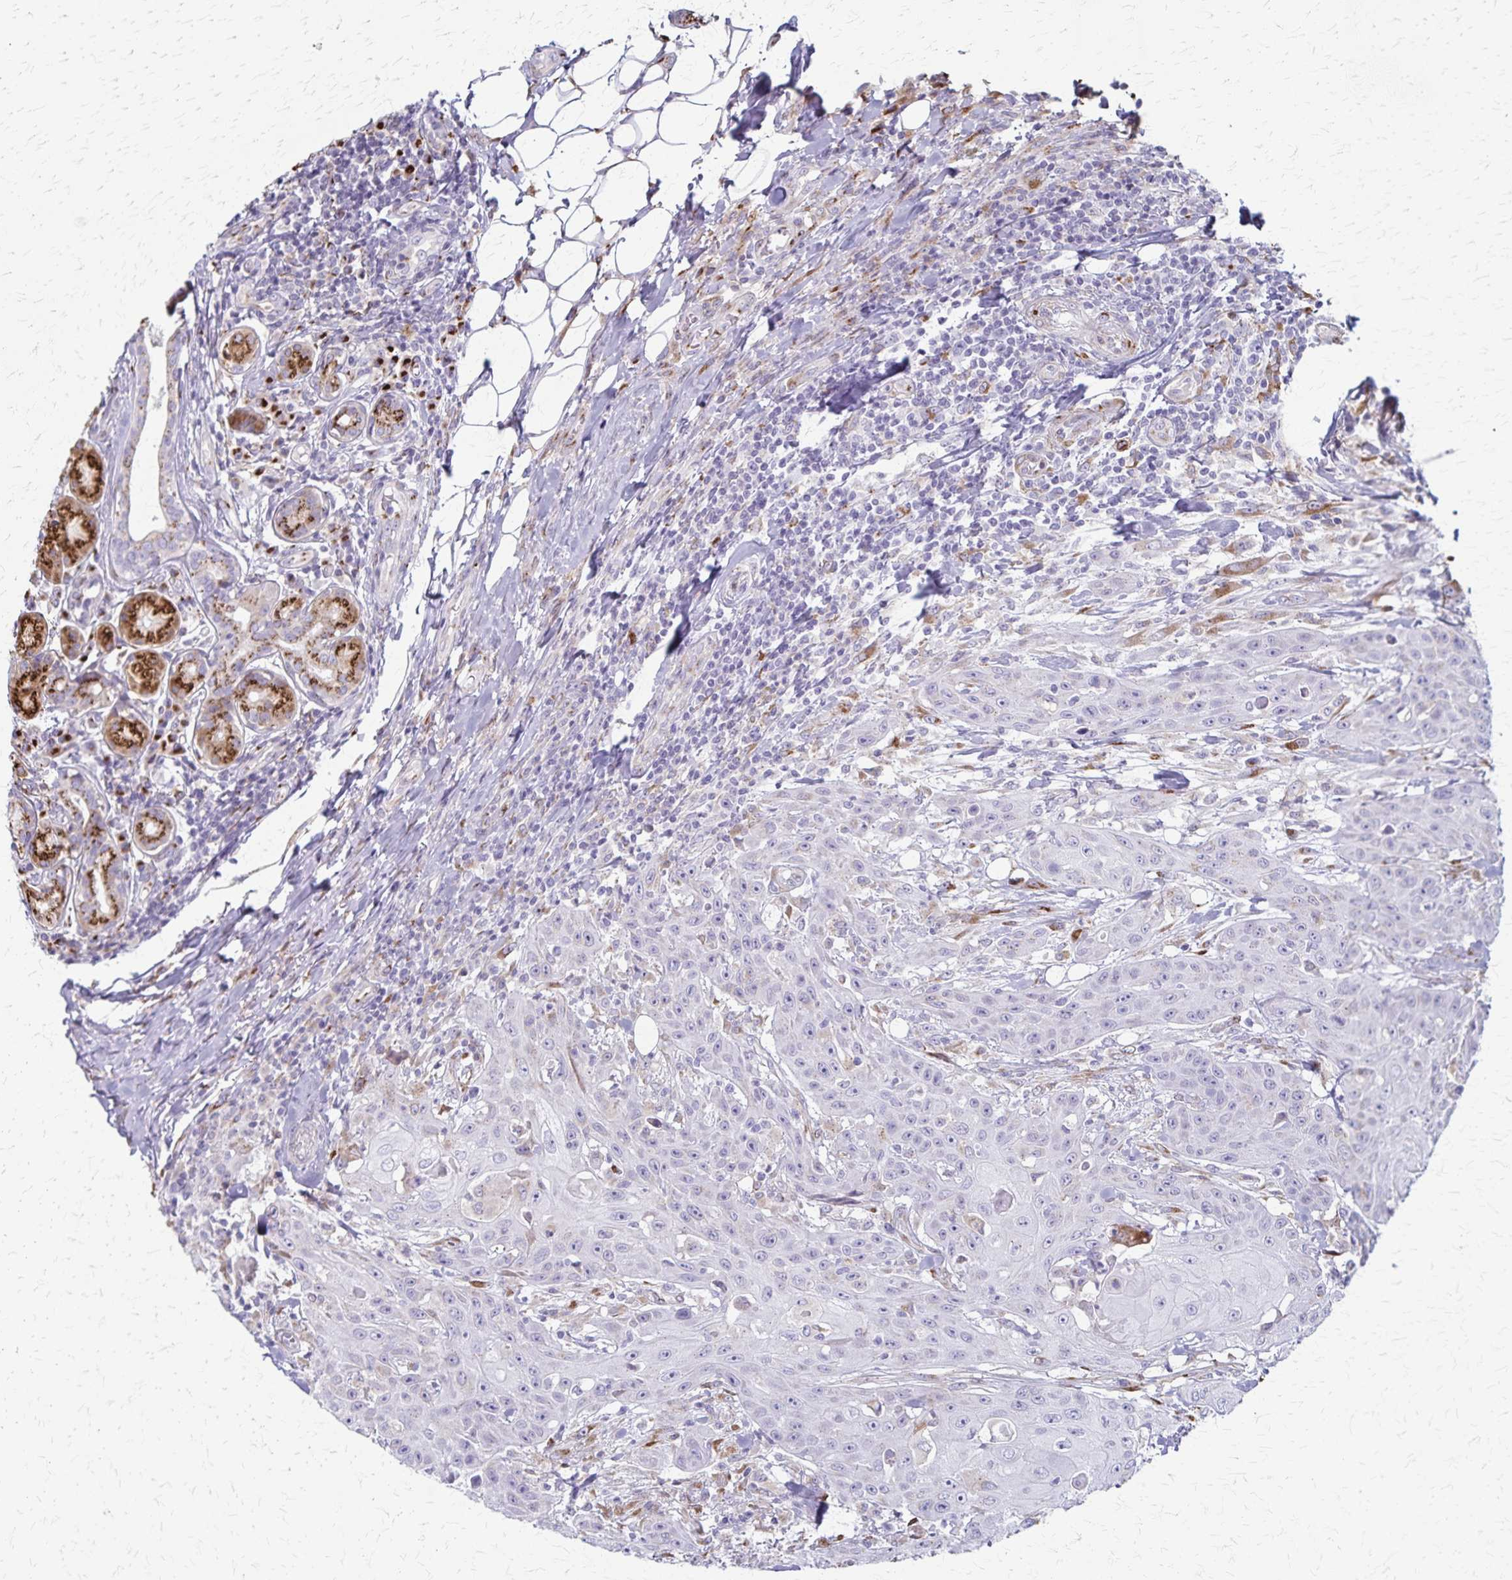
{"staining": {"intensity": "negative", "quantity": "none", "location": "none"}, "tissue": "head and neck cancer", "cell_type": "Tumor cells", "image_type": "cancer", "snomed": [{"axis": "morphology", "description": "Normal tissue, NOS"}, {"axis": "morphology", "description": "Squamous cell carcinoma, NOS"}, {"axis": "topography", "description": "Oral tissue"}, {"axis": "topography", "description": "Head-Neck"}], "caption": "This is an immunohistochemistry photomicrograph of squamous cell carcinoma (head and neck). There is no expression in tumor cells.", "gene": "MCFD2", "patient": {"sex": "female", "age": 55}}